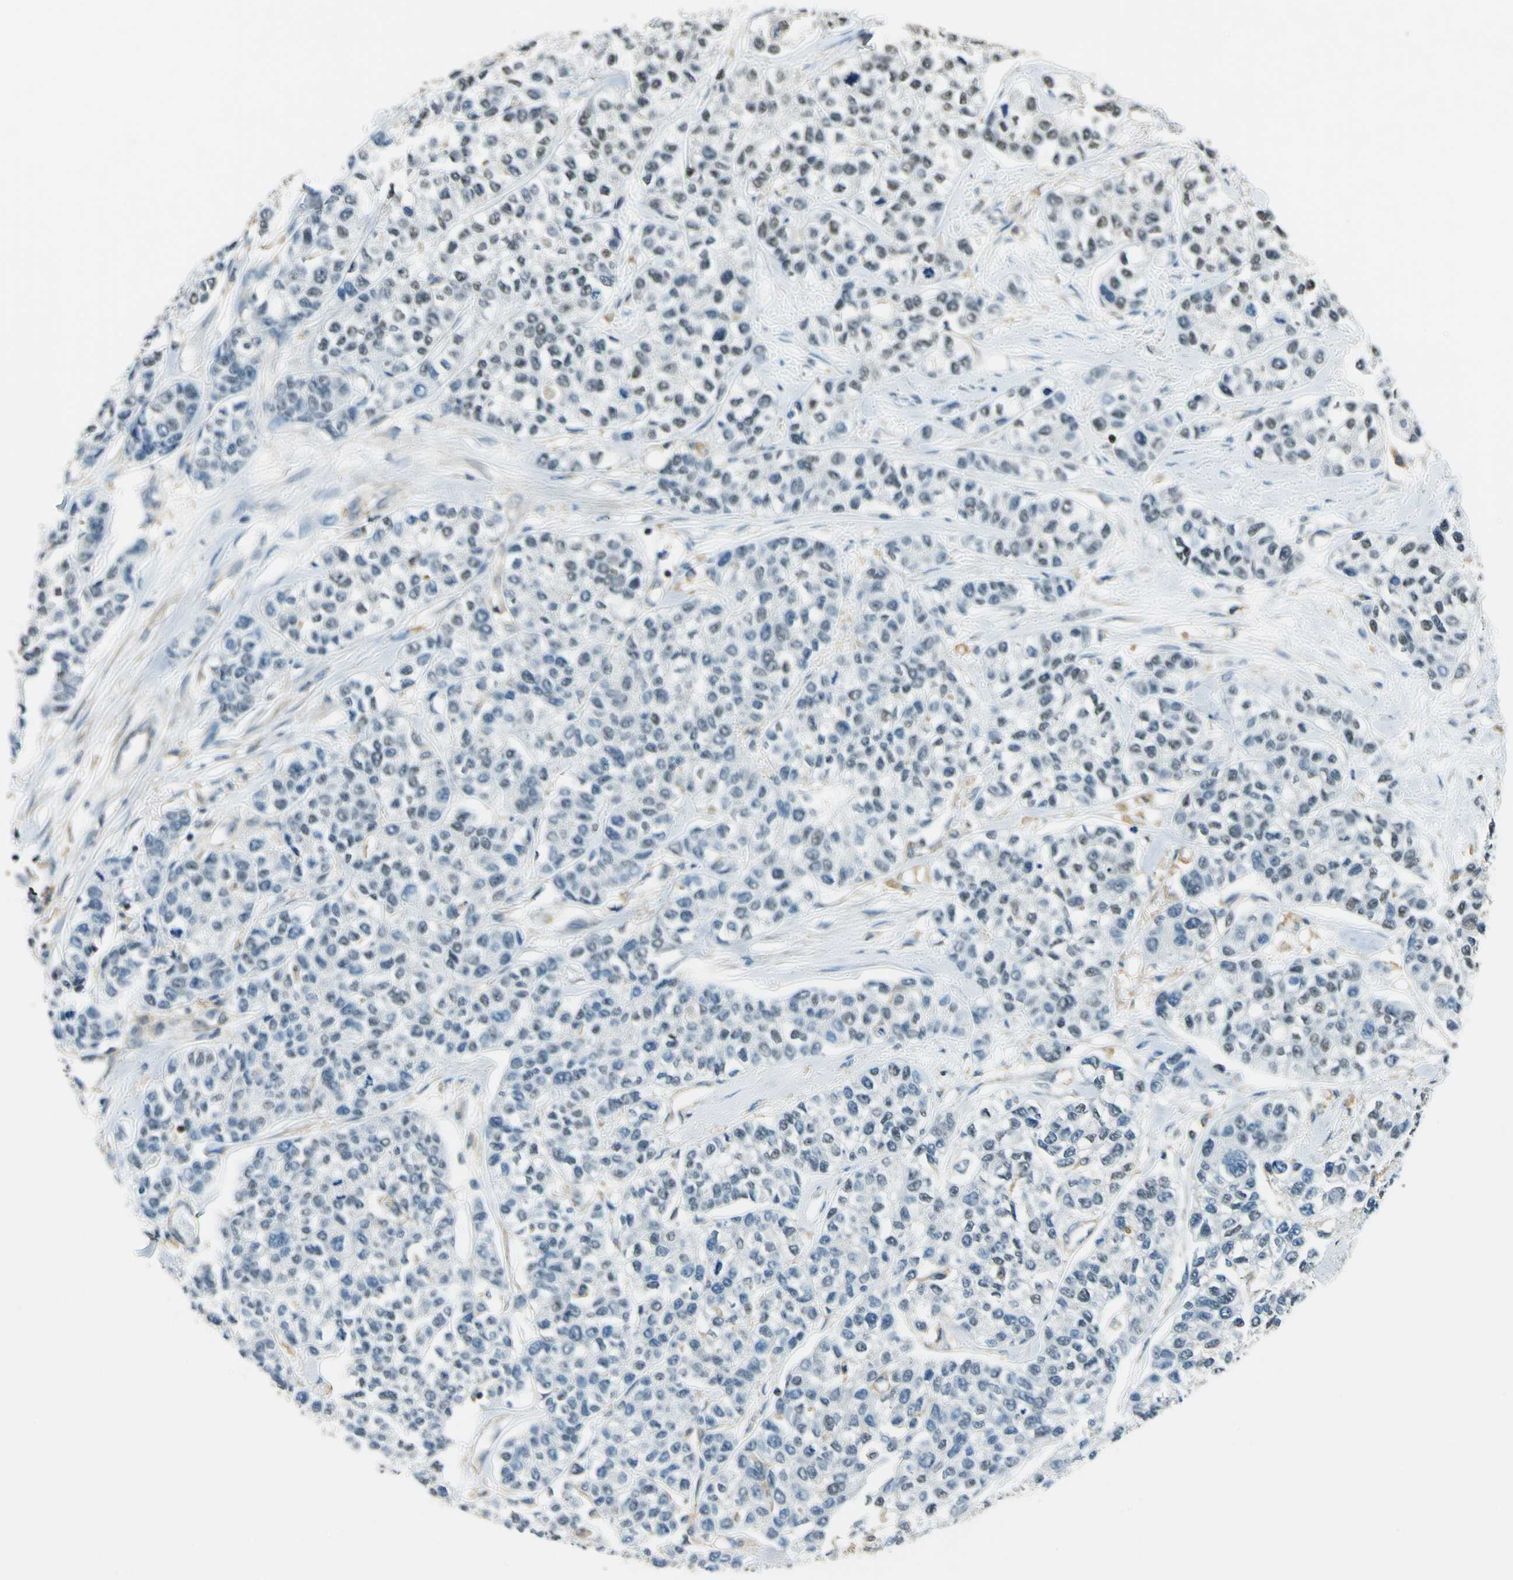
{"staining": {"intensity": "weak", "quantity": "<25%", "location": "nuclear"}, "tissue": "breast cancer", "cell_type": "Tumor cells", "image_type": "cancer", "snomed": [{"axis": "morphology", "description": "Duct carcinoma"}, {"axis": "topography", "description": "Breast"}], "caption": "Human breast cancer (invasive ductal carcinoma) stained for a protein using IHC shows no expression in tumor cells.", "gene": "ARPC3", "patient": {"sex": "female", "age": 51}}